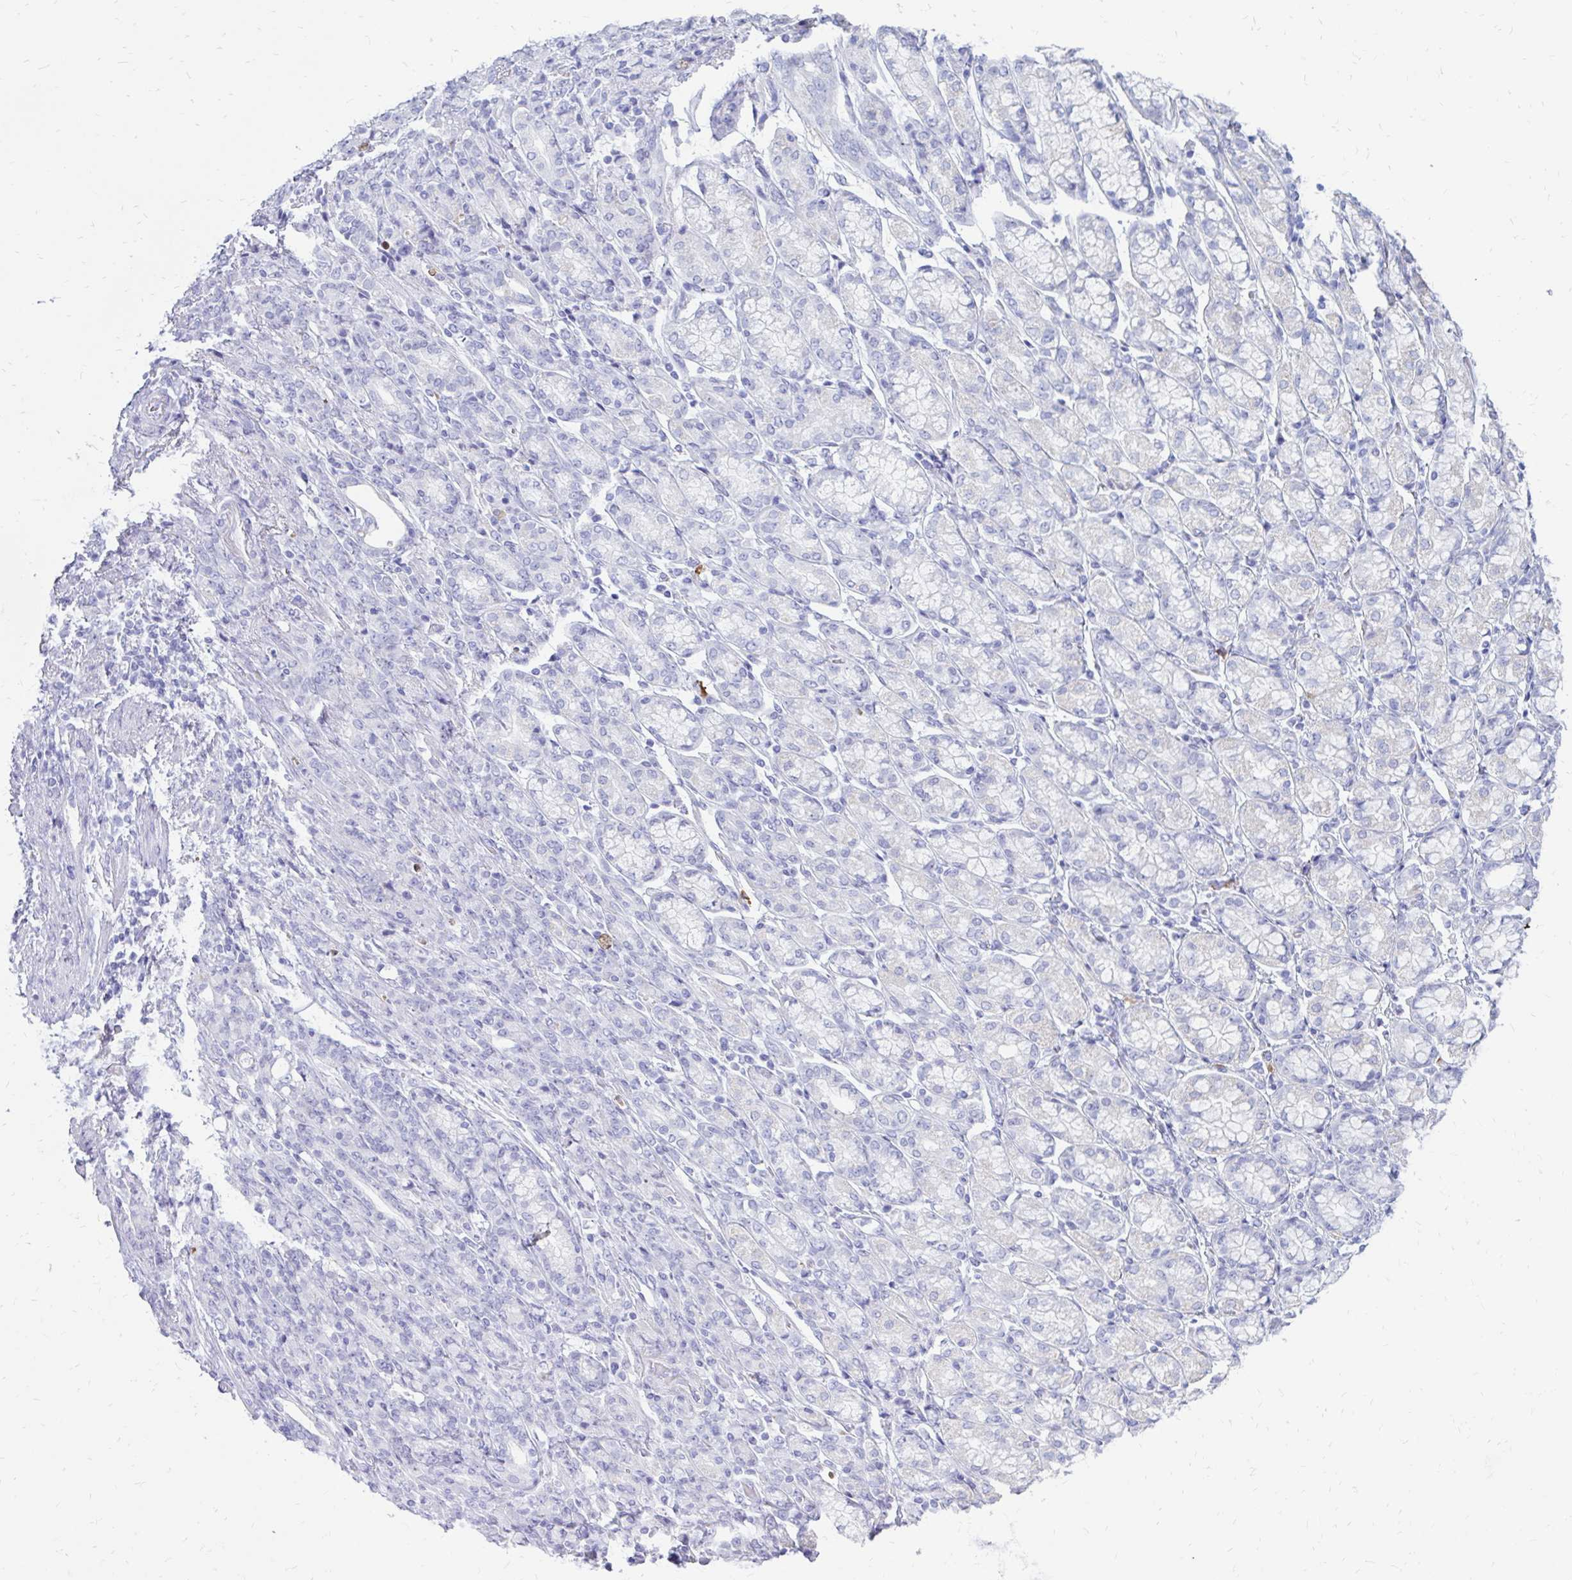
{"staining": {"intensity": "negative", "quantity": "none", "location": "none"}, "tissue": "stomach cancer", "cell_type": "Tumor cells", "image_type": "cancer", "snomed": [{"axis": "morphology", "description": "Adenocarcinoma, NOS"}, {"axis": "topography", "description": "Stomach"}], "caption": "This is an immunohistochemistry (IHC) micrograph of stomach adenocarcinoma. There is no positivity in tumor cells.", "gene": "IGSF5", "patient": {"sex": "female", "age": 79}}